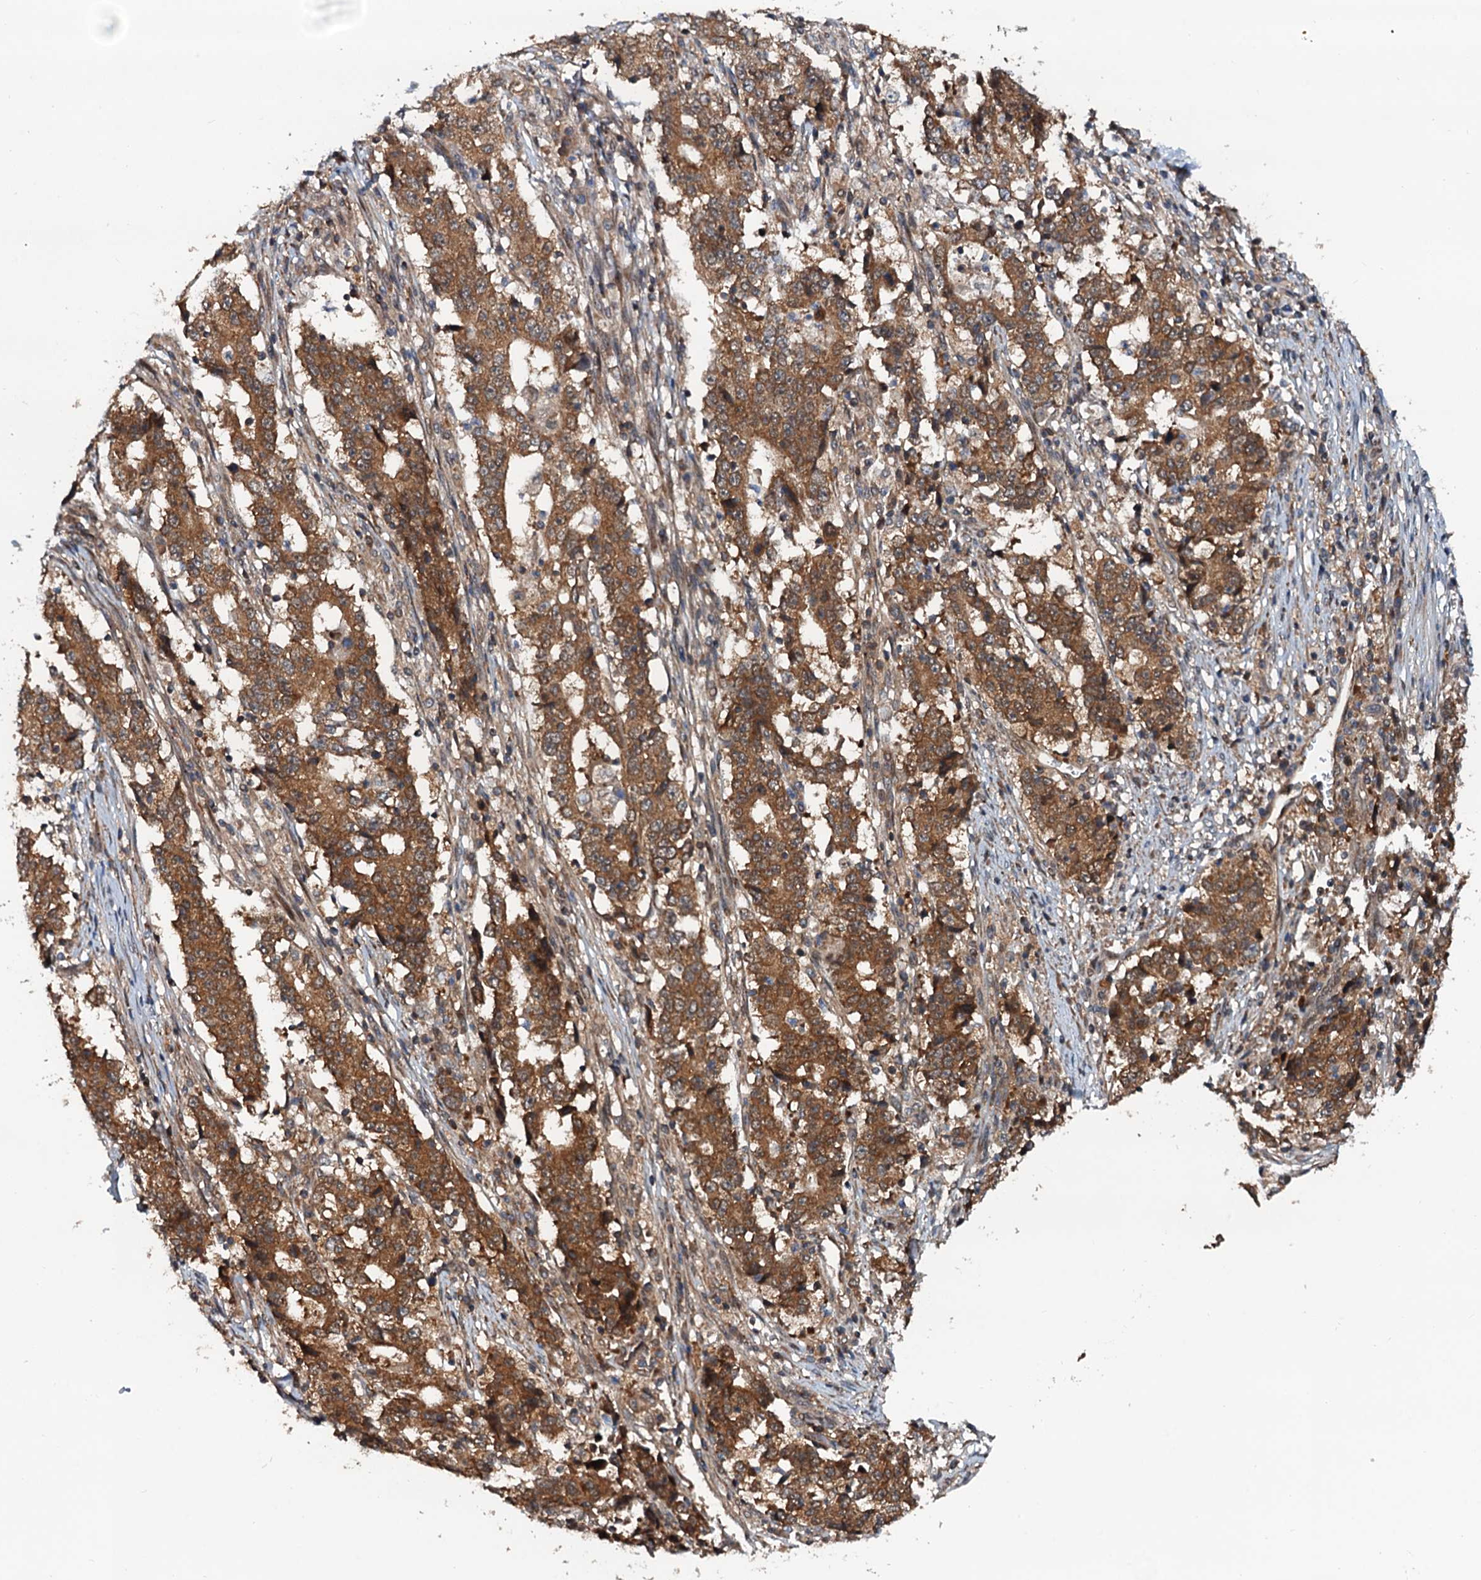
{"staining": {"intensity": "moderate", "quantity": ">75%", "location": "cytoplasmic/membranous"}, "tissue": "stomach cancer", "cell_type": "Tumor cells", "image_type": "cancer", "snomed": [{"axis": "morphology", "description": "Adenocarcinoma, NOS"}, {"axis": "topography", "description": "Stomach"}], "caption": "IHC (DAB) staining of stomach cancer demonstrates moderate cytoplasmic/membranous protein staining in approximately >75% of tumor cells.", "gene": "AAGAB", "patient": {"sex": "male", "age": 59}}